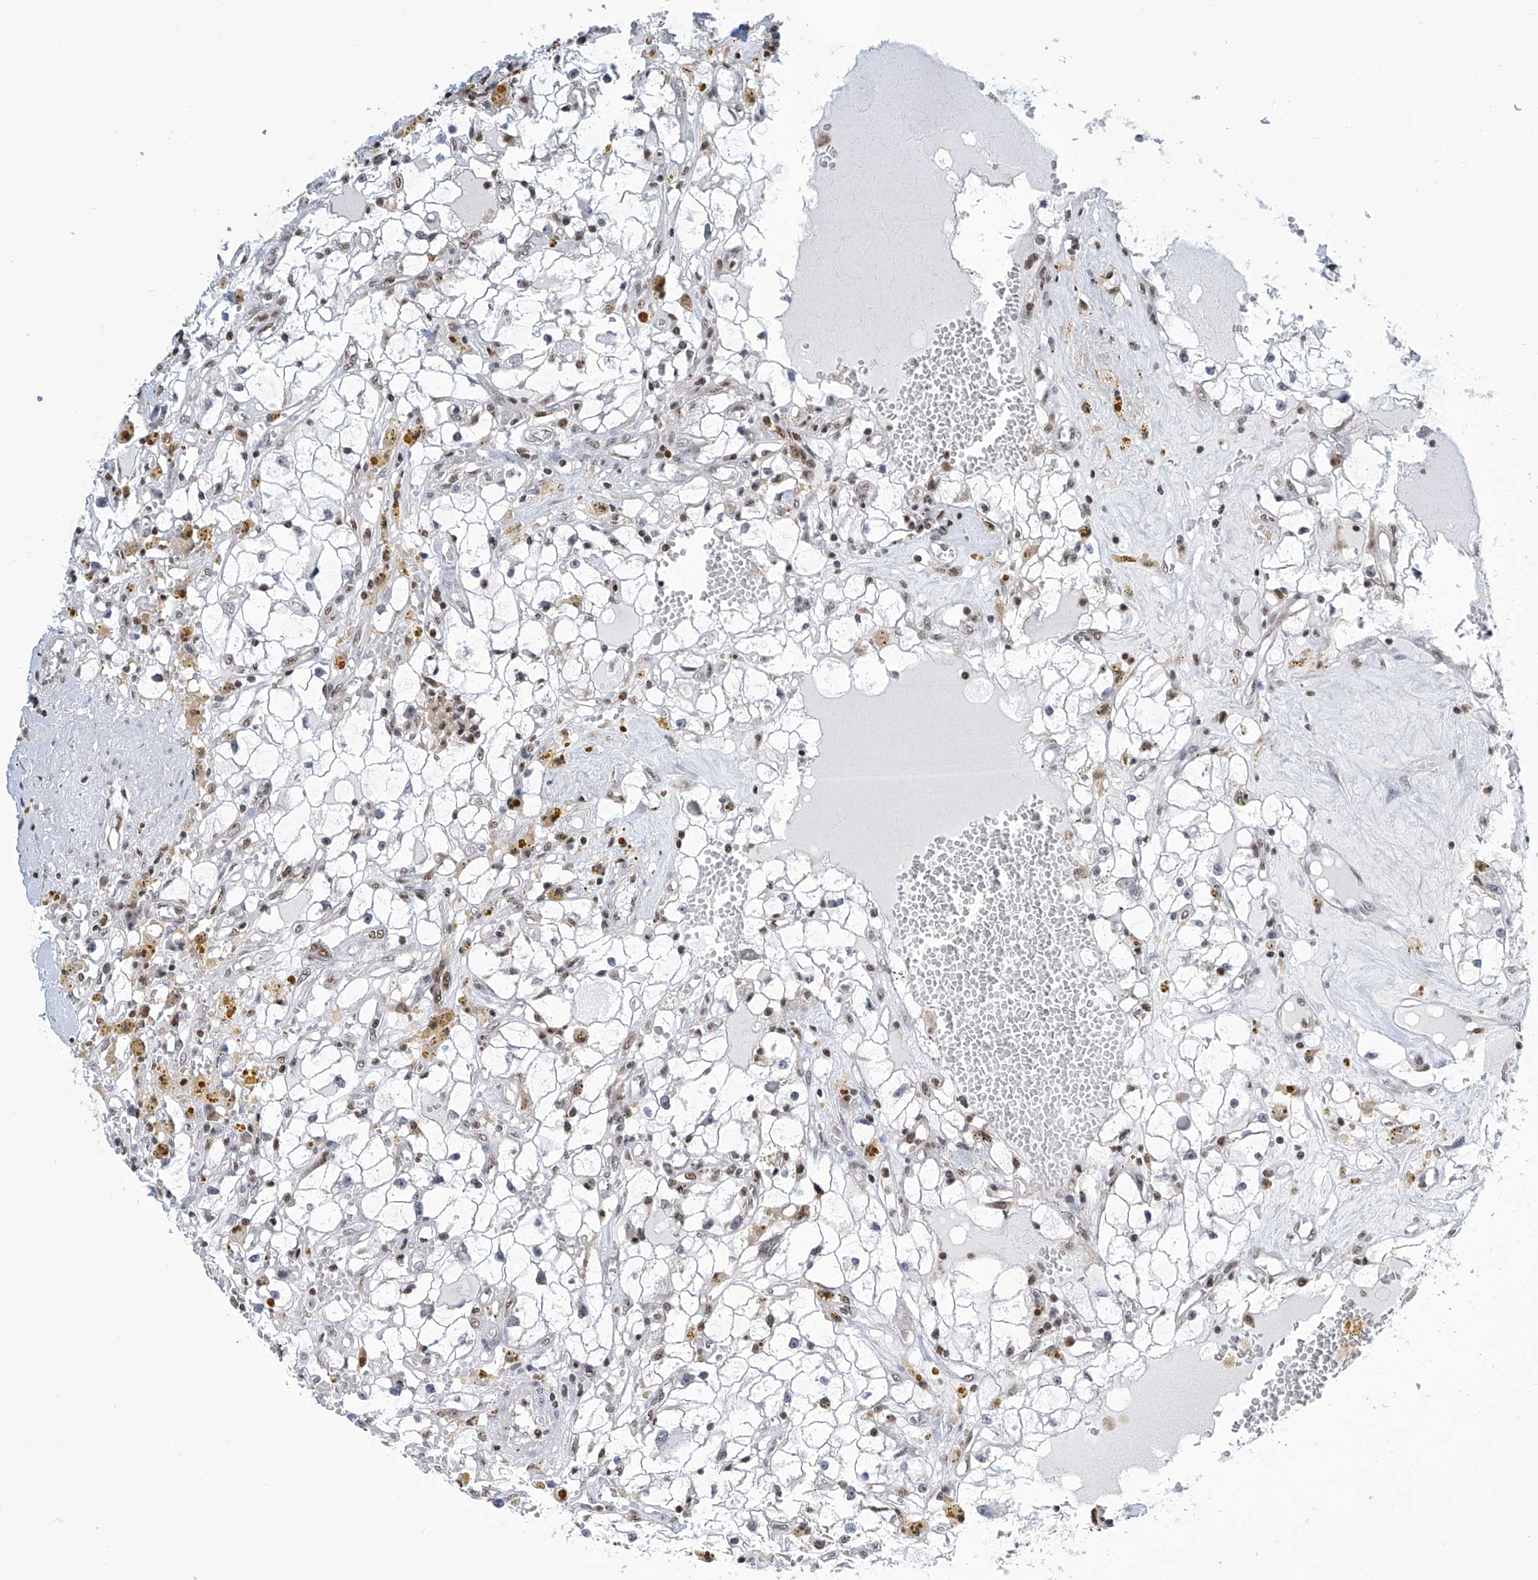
{"staining": {"intensity": "negative", "quantity": "none", "location": "none"}, "tissue": "renal cancer", "cell_type": "Tumor cells", "image_type": "cancer", "snomed": [{"axis": "morphology", "description": "Adenocarcinoma, NOS"}, {"axis": "topography", "description": "Kidney"}], "caption": "Renal adenocarcinoma stained for a protein using IHC demonstrates no expression tumor cells.", "gene": "SREBF2", "patient": {"sex": "male", "age": 56}}